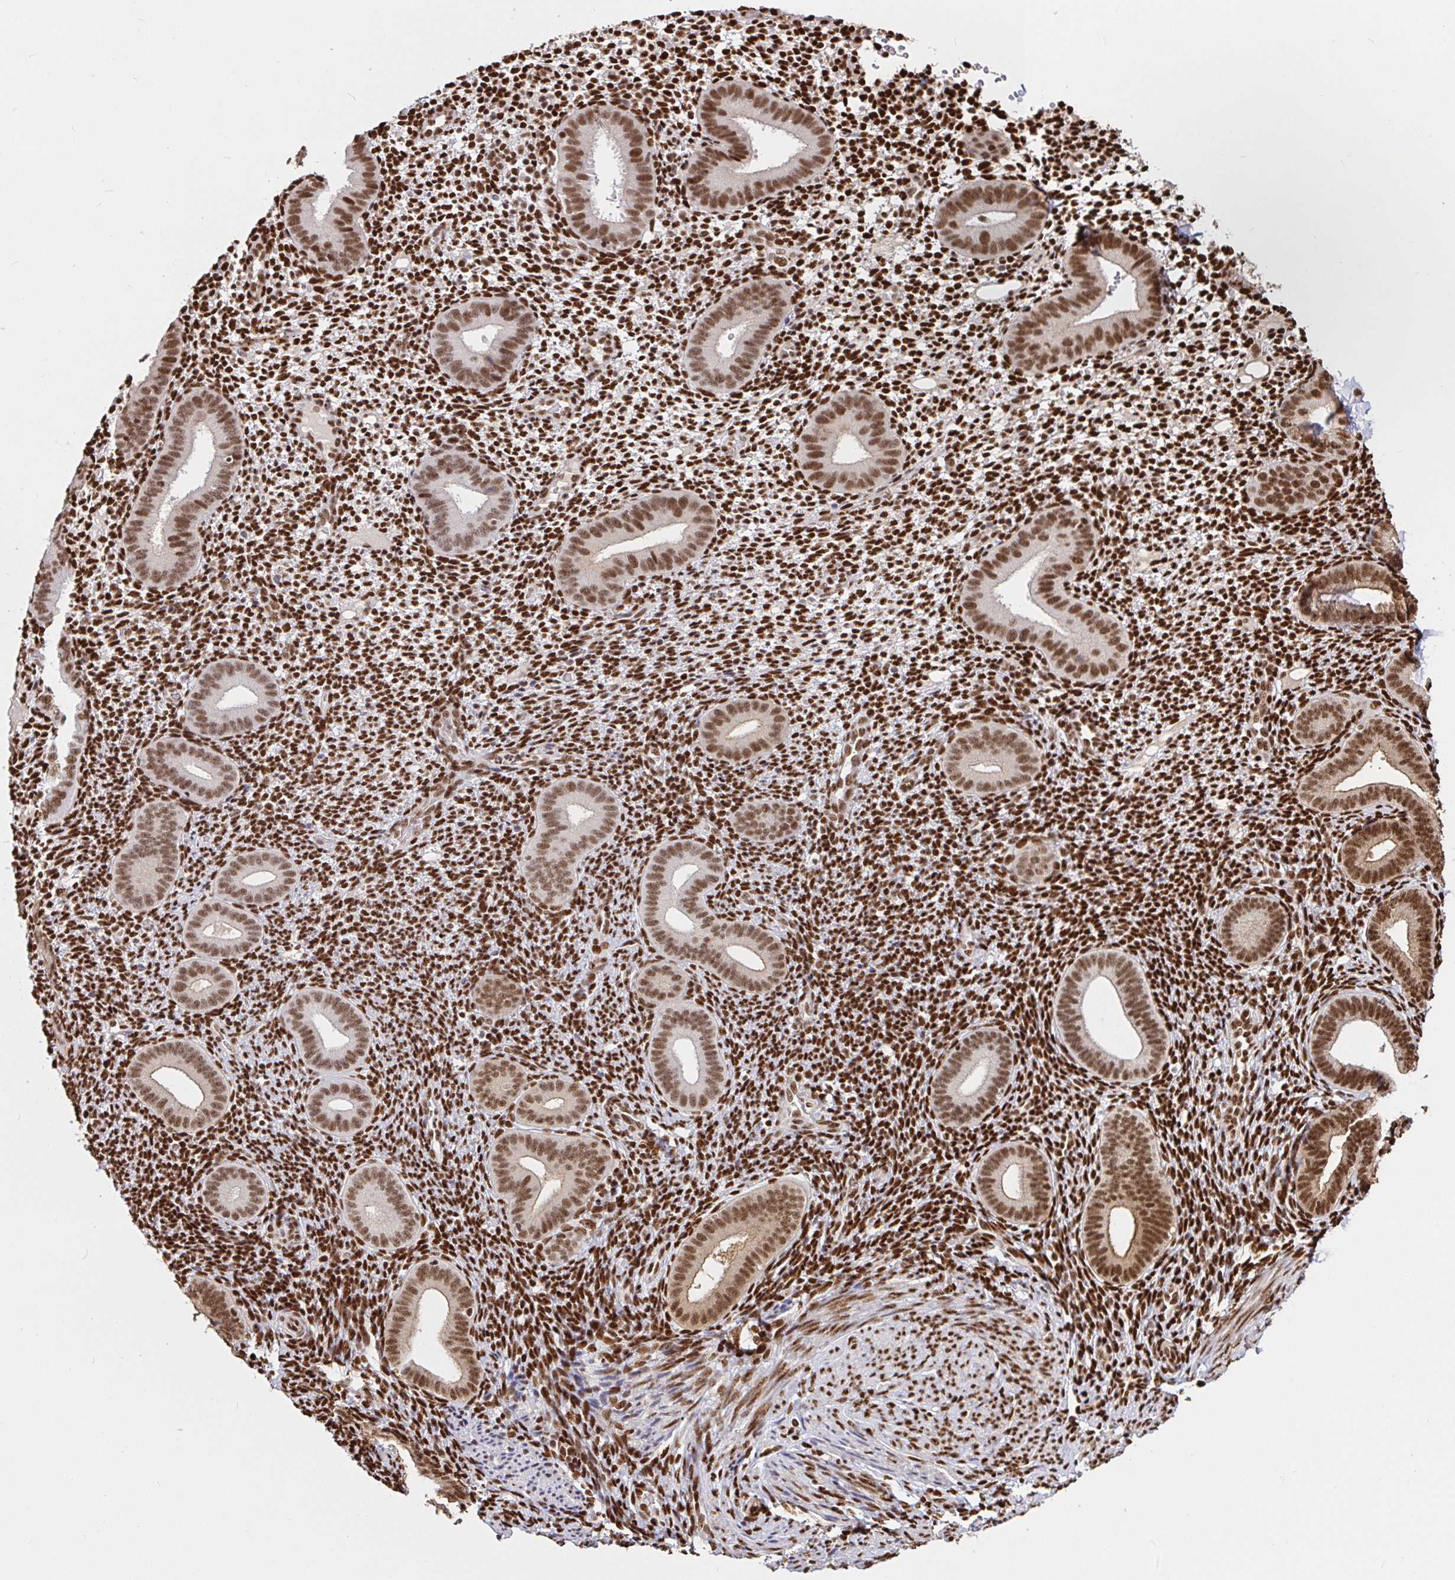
{"staining": {"intensity": "strong", "quantity": ">75%", "location": "nuclear"}, "tissue": "endometrium", "cell_type": "Cells in endometrial stroma", "image_type": "normal", "snomed": [{"axis": "morphology", "description": "Normal tissue, NOS"}, {"axis": "topography", "description": "Endometrium"}], "caption": "Immunohistochemistry (IHC) (DAB (3,3'-diaminobenzidine)) staining of normal human endometrium shows strong nuclear protein staining in about >75% of cells in endometrial stroma. The staining is performed using DAB brown chromogen to label protein expression. The nuclei are counter-stained blue using hematoxylin.", "gene": "SP3", "patient": {"sex": "female", "age": 40}}